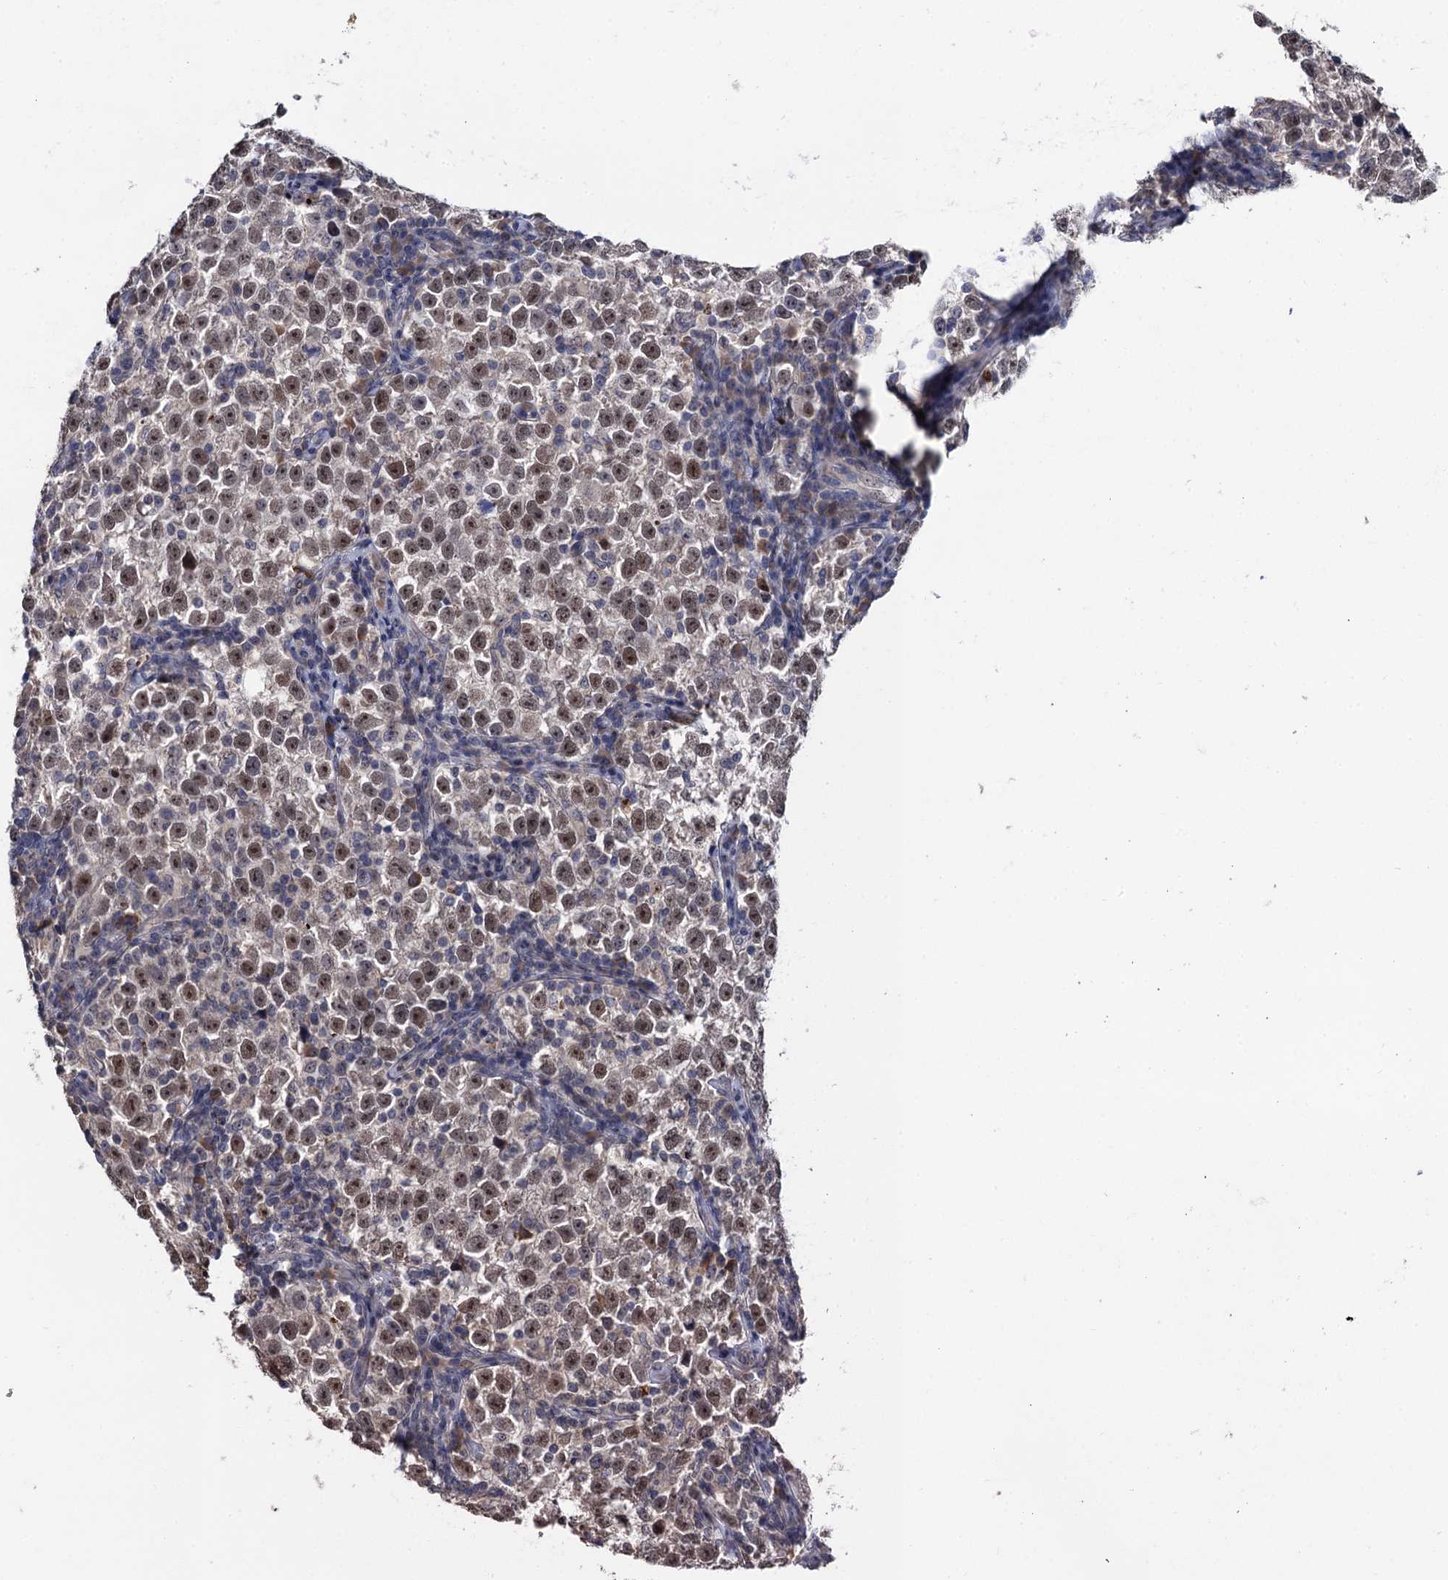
{"staining": {"intensity": "moderate", "quantity": ">75%", "location": "nuclear"}, "tissue": "testis cancer", "cell_type": "Tumor cells", "image_type": "cancer", "snomed": [{"axis": "morphology", "description": "Normal tissue, NOS"}, {"axis": "morphology", "description": "Seminoma, NOS"}, {"axis": "topography", "description": "Testis"}], "caption": "Immunohistochemistry (IHC) (DAB (3,3'-diaminobenzidine)) staining of testis cancer (seminoma) exhibits moderate nuclear protein positivity in approximately >75% of tumor cells. (IHC, brightfield microscopy, high magnification).", "gene": "LRRC63", "patient": {"sex": "male", "age": 43}}